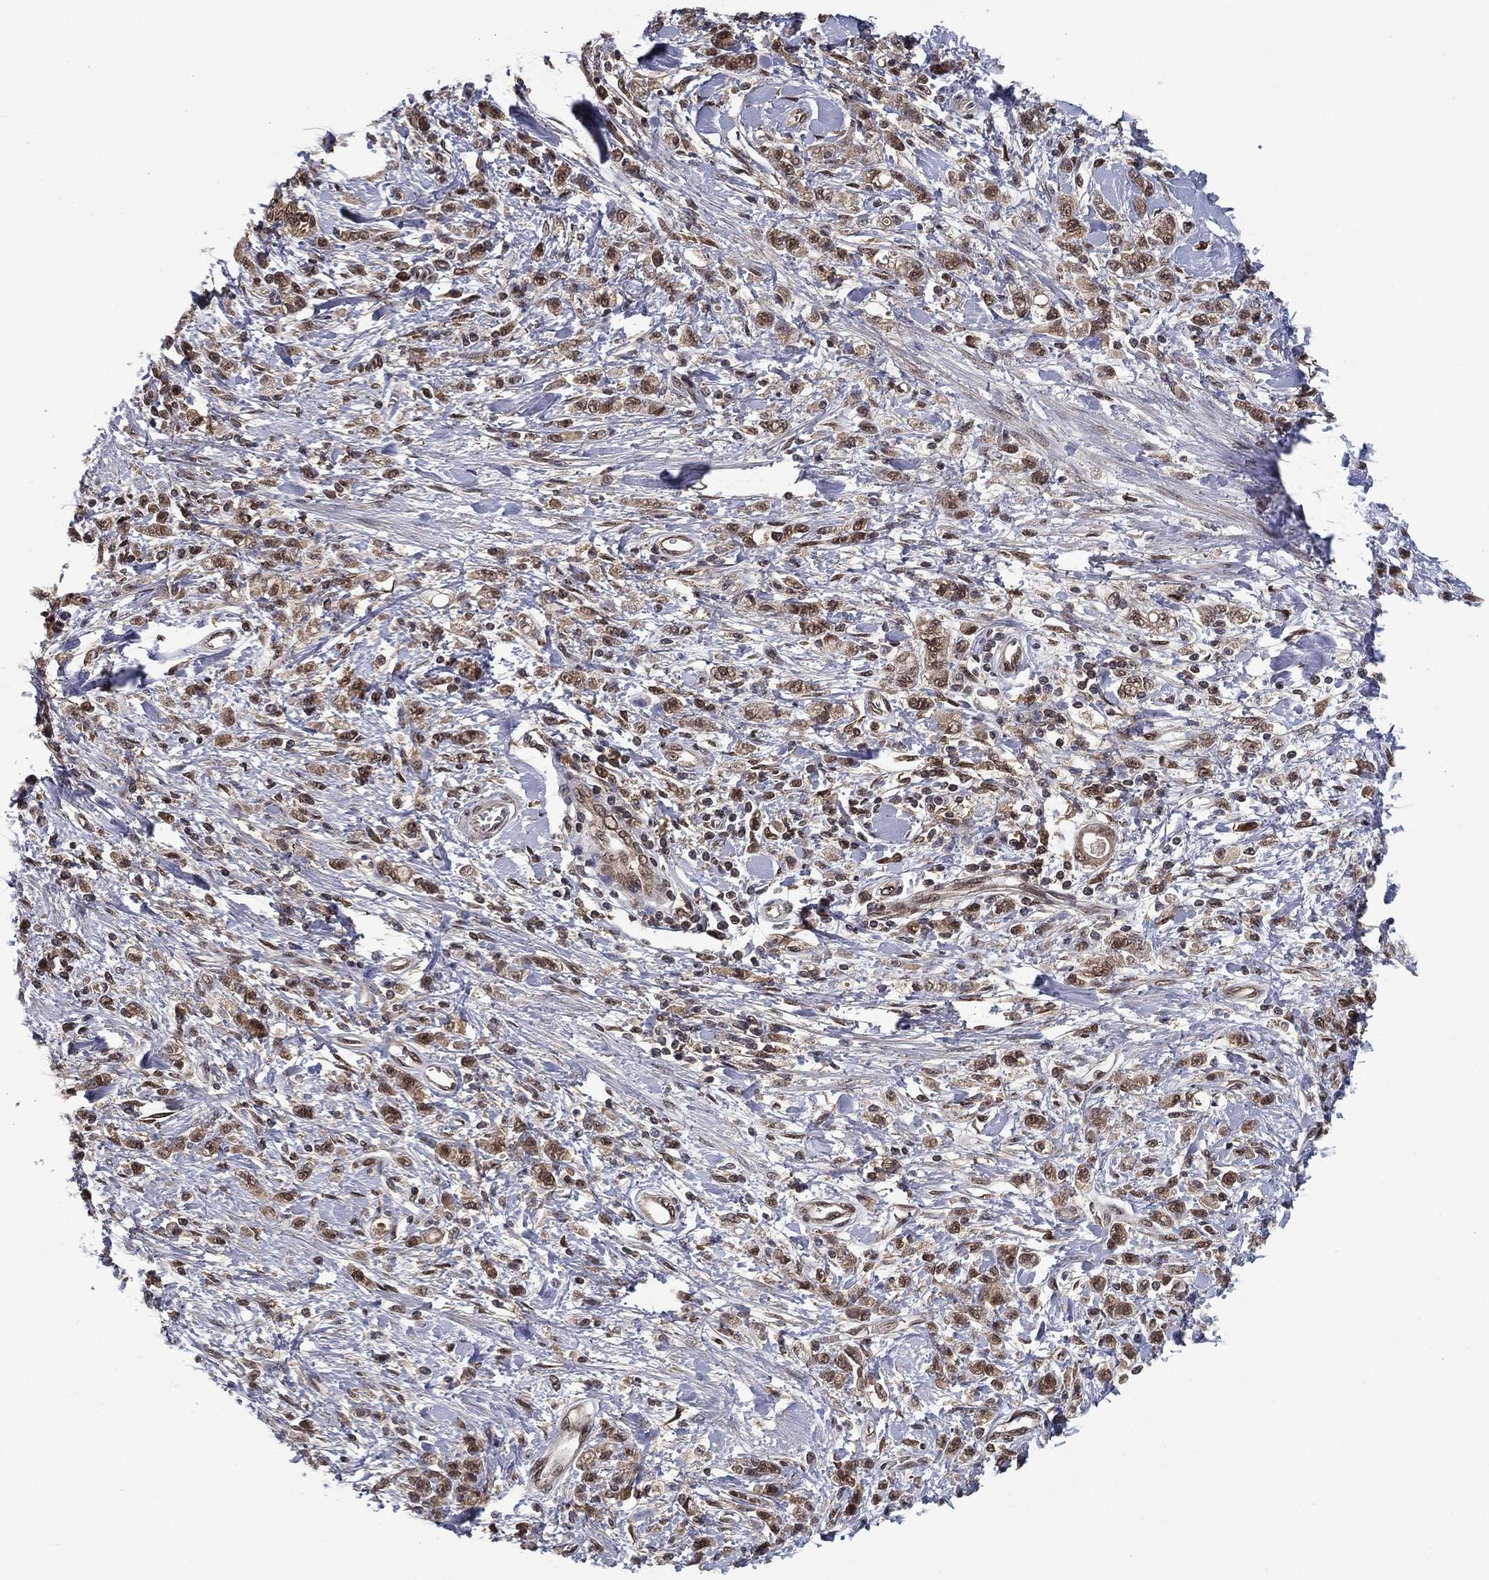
{"staining": {"intensity": "moderate", "quantity": "<25%", "location": "cytoplasmic/membranous,nuclear"}, "tissue": "stomach cancer", "cell_type": "Tumor cells", "image_type": "cancer", "snomed": [{"axis": "morphology", "description": "Adenocarcinoma, NOS"}, {"axis": "topography", "description": "Stomach"}], "caption": "Moderate cytoplasmic/membranous and nuclear expression for a protein is appreciated in approximately <25% of tumor cells of stomach adenocarcinoma using IHC.", "gene": "CARM1", "patient": {"sex": "male", "age": 77}}